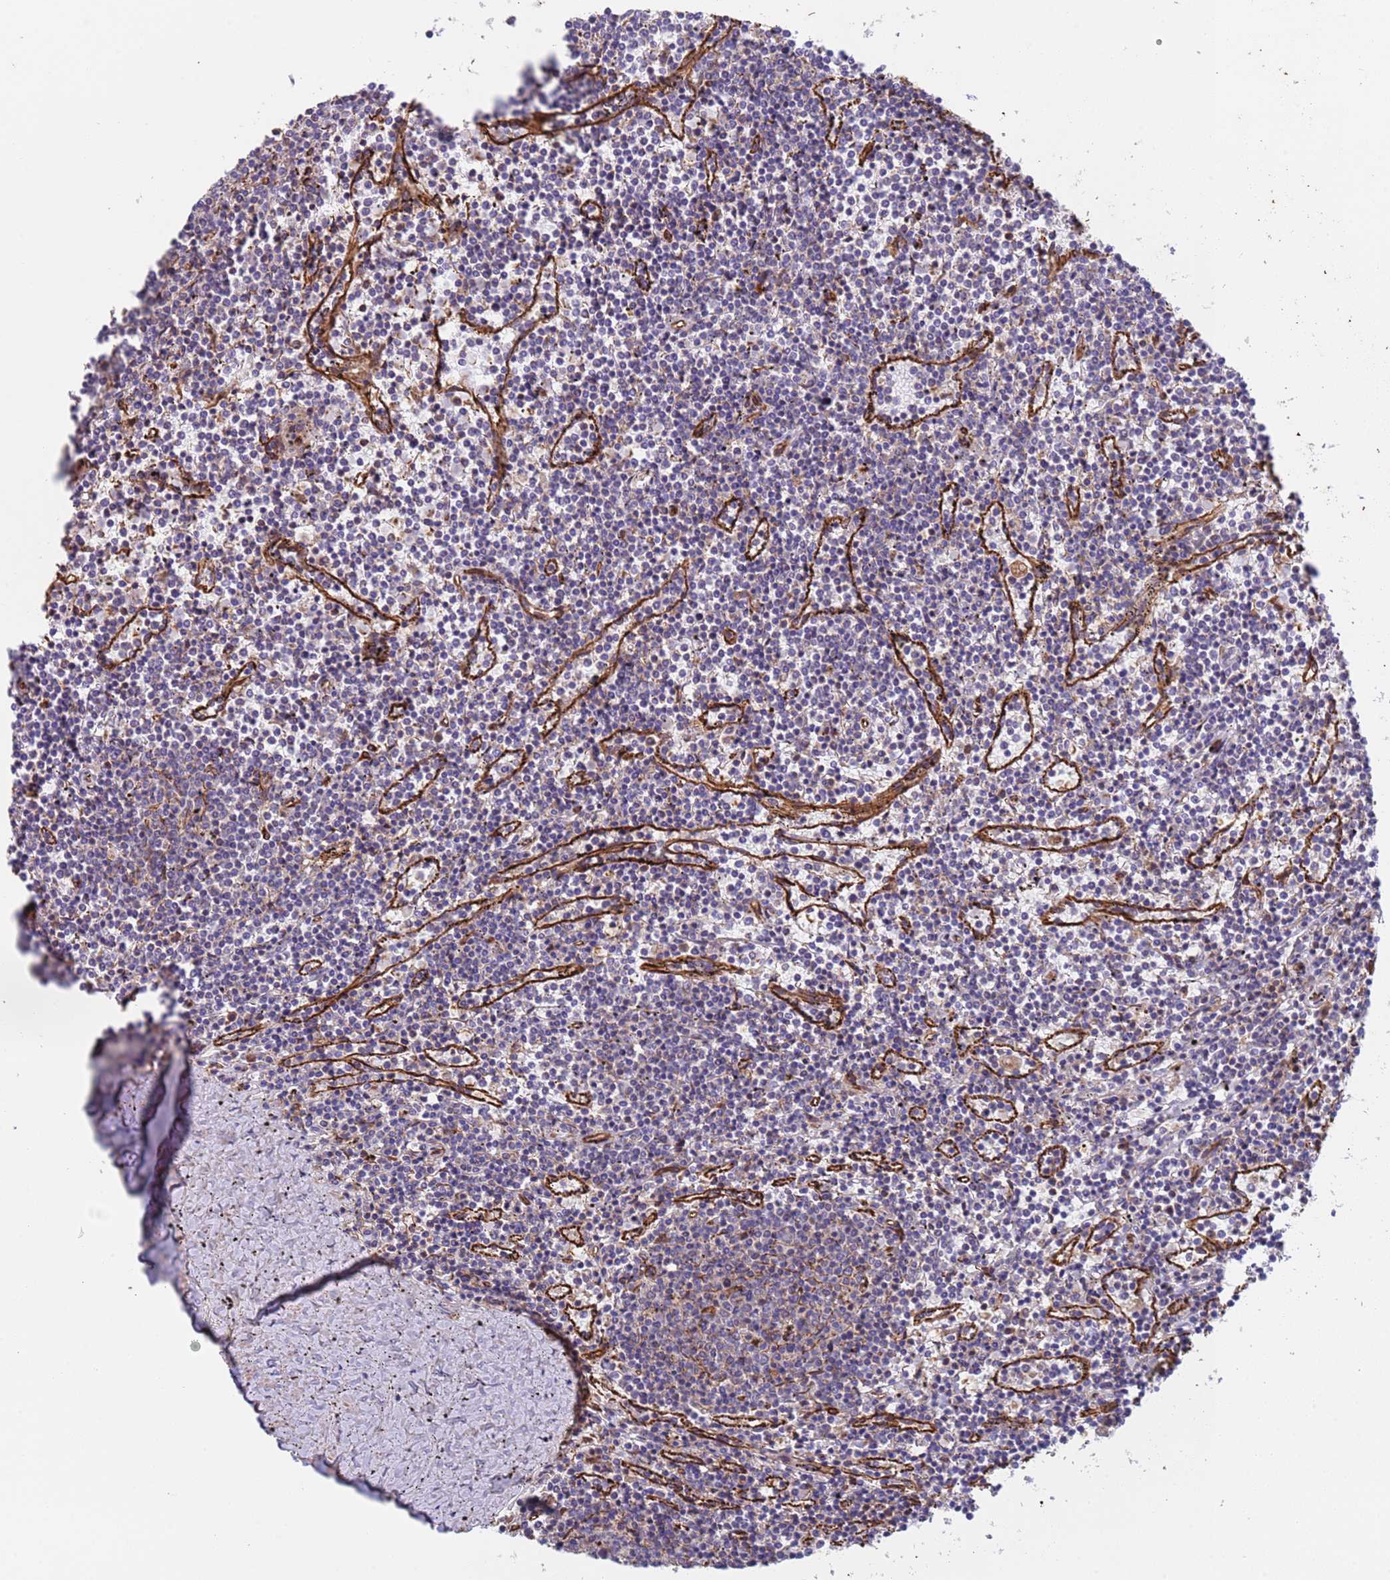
{"staining": {"intensity": "negative", "quantity": "none", "location": "none"}, "tissue": "lymphoma", "cell_type": "Tumor cells", "image_type": "cancer", "snomed": [{"axis": "morphology", "description": "Malignant lymphoma, non-Hodgkin's type, Low grade"}, {"axis": "topography", "description": "Spleen"}], "caption": "Immunohistochemical staining of lymphoma shows no significant staining in tumor cells.", "gene": "NUDT12", "patient": {"sex": "female", "age": 50}}